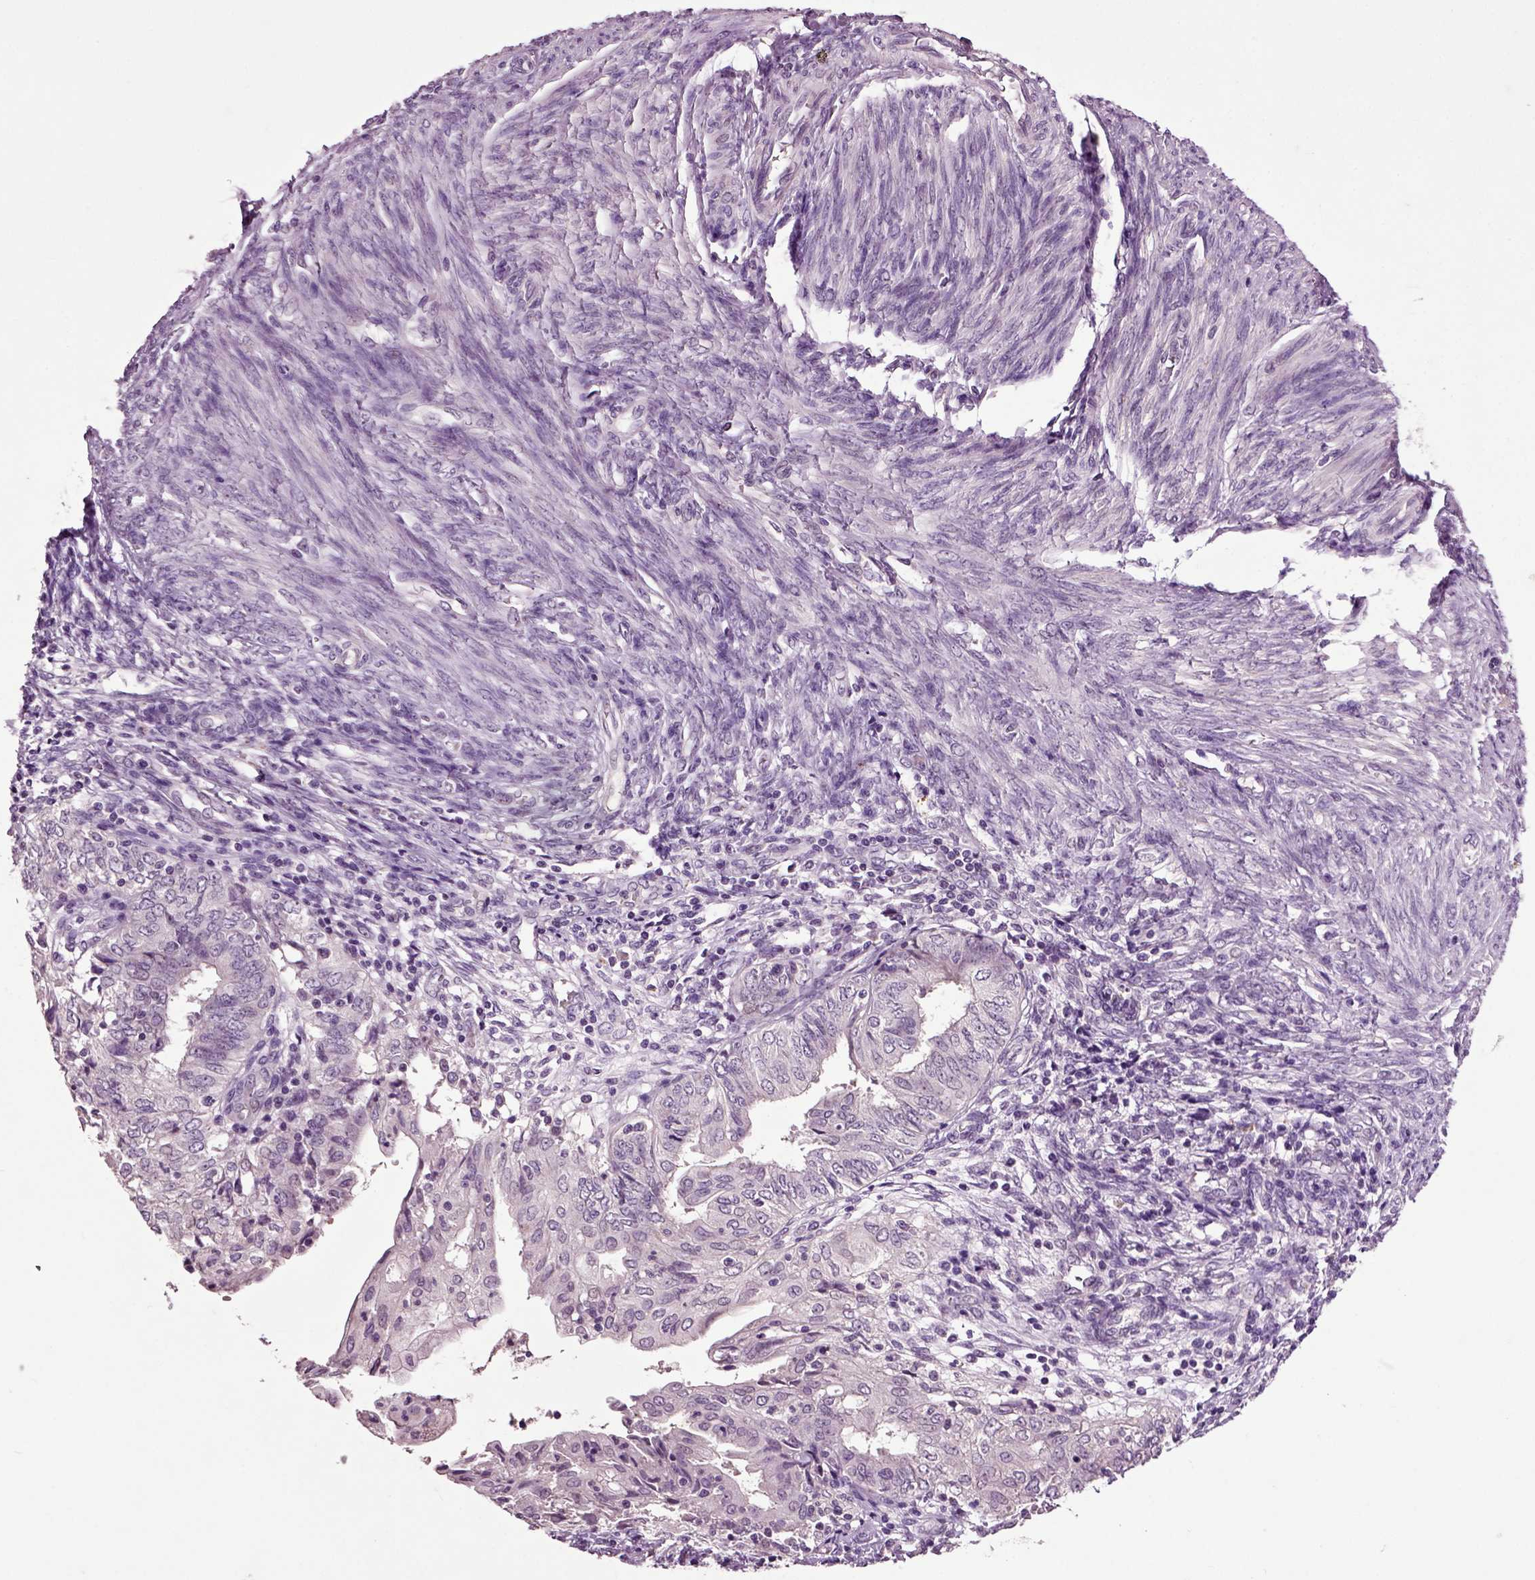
{"staining": {"intensity": "negative", "quantity": "none", "location": "none"}, "tissue": "endometrial cancer", "cell_type": "Tumor cells", "image_type": "cancer", "snomed": [{"axis": "morphology", "description": "Adenocarcinoma, NOS"}, {"axis": "topography", "description": "Endometrium"}], "caption": "A high-resolution histopathology image shows IHC staining of endometrial cancer, which demonstrates no significant expression in tumor cells.", "gene": "CRHR1", "patient": {"sex": "female", "age": 68}}